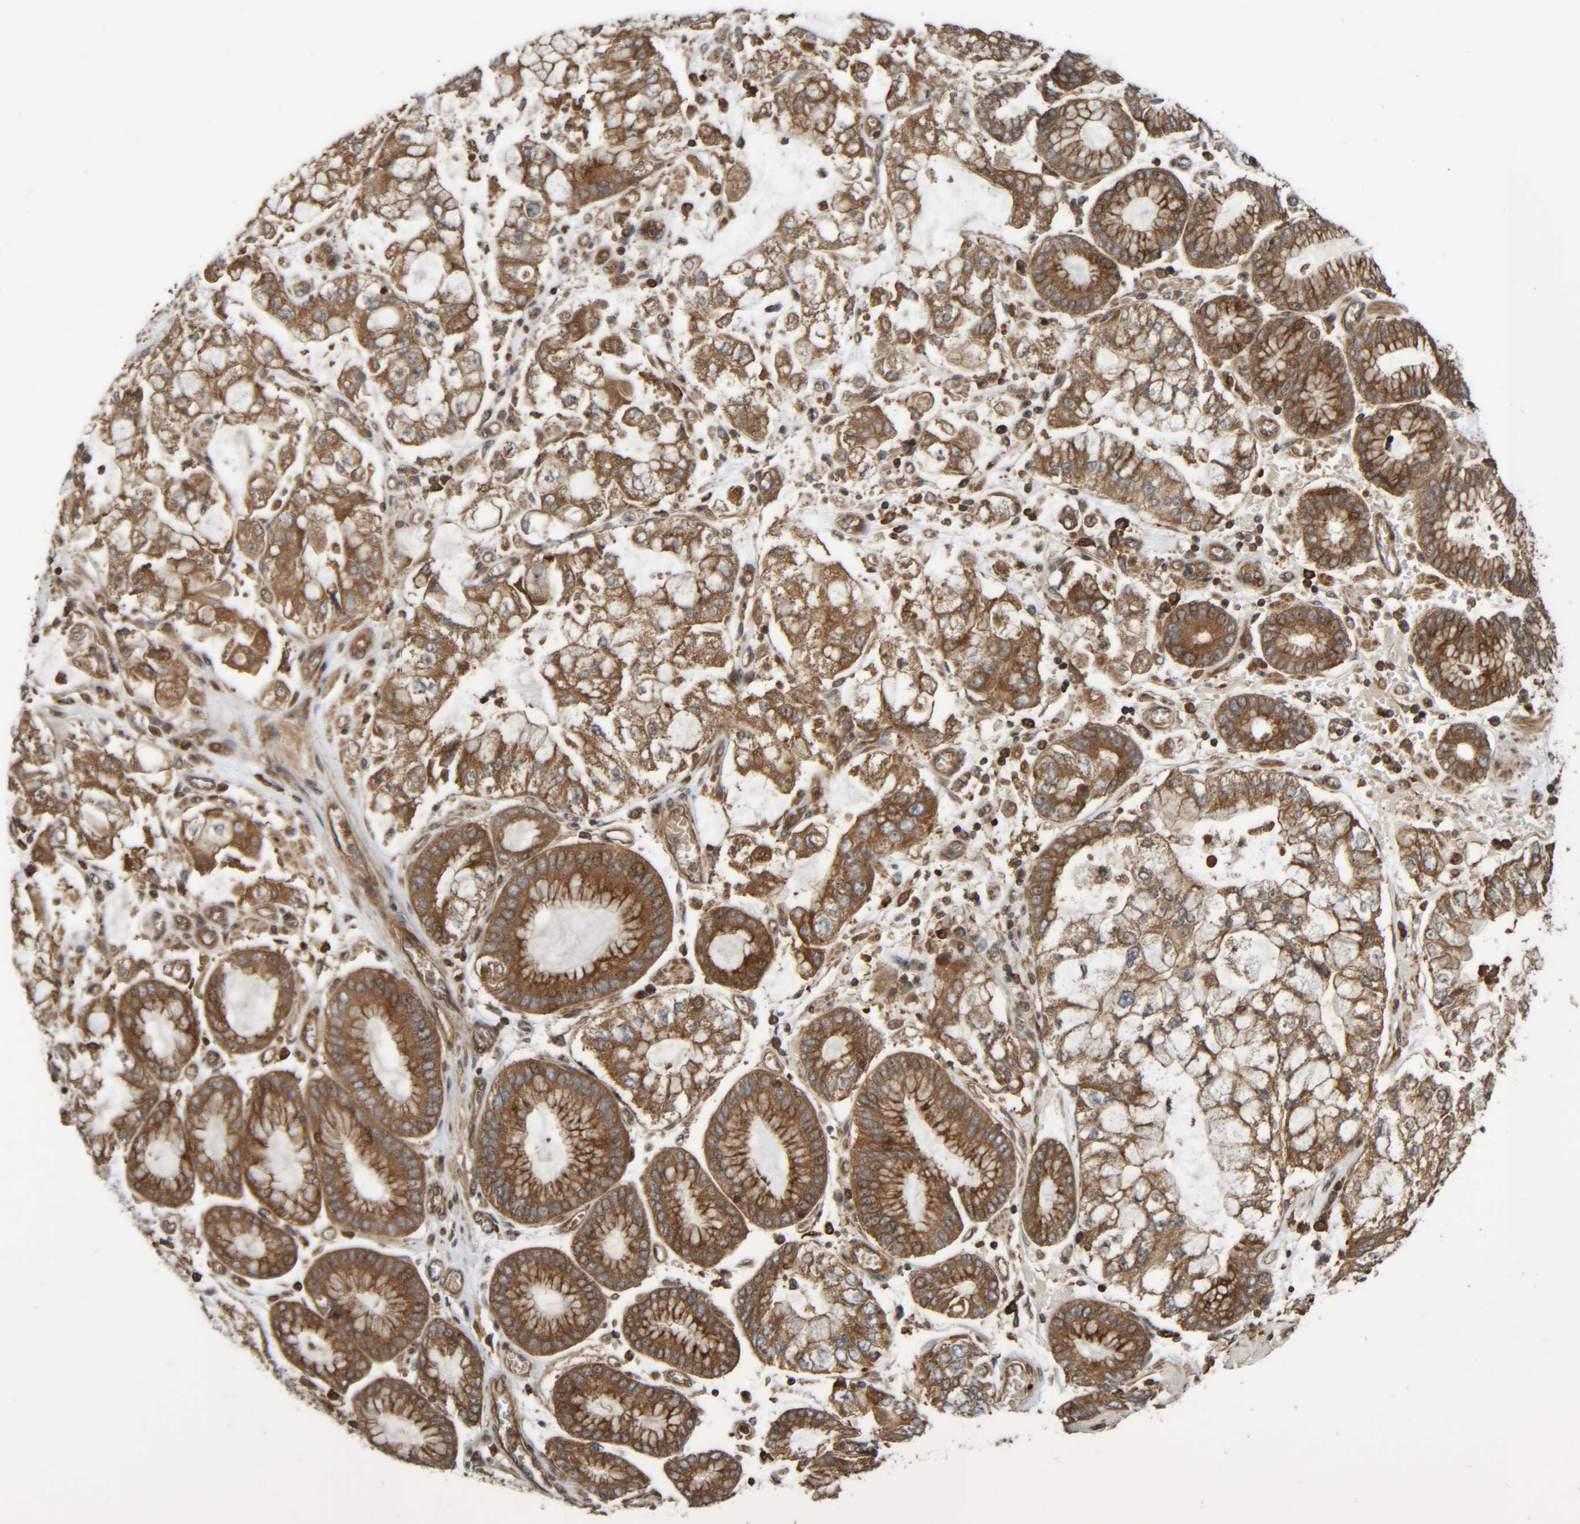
{"staining": {"intensity": "moderate", "quantity": ">75%", "location": "cytoplasmic/membranous"}, "tissue": "stomach cancer", "cell_type": "Tumor cells", "image_type": "cancer", "snomed": [{"axis": "morphology", "description": "Adenocarcinoma, NOS"}, {"axis": "topography", "description": "Stomach"}], "caption": "Protein staining by IHC shows moderate cytoplasmic/membranous positivity in about >75% of tumor cells in adenocarcinoma (stomach).", "gene": "CCDC57", "patient": {"sex": "male", "age": 76}}